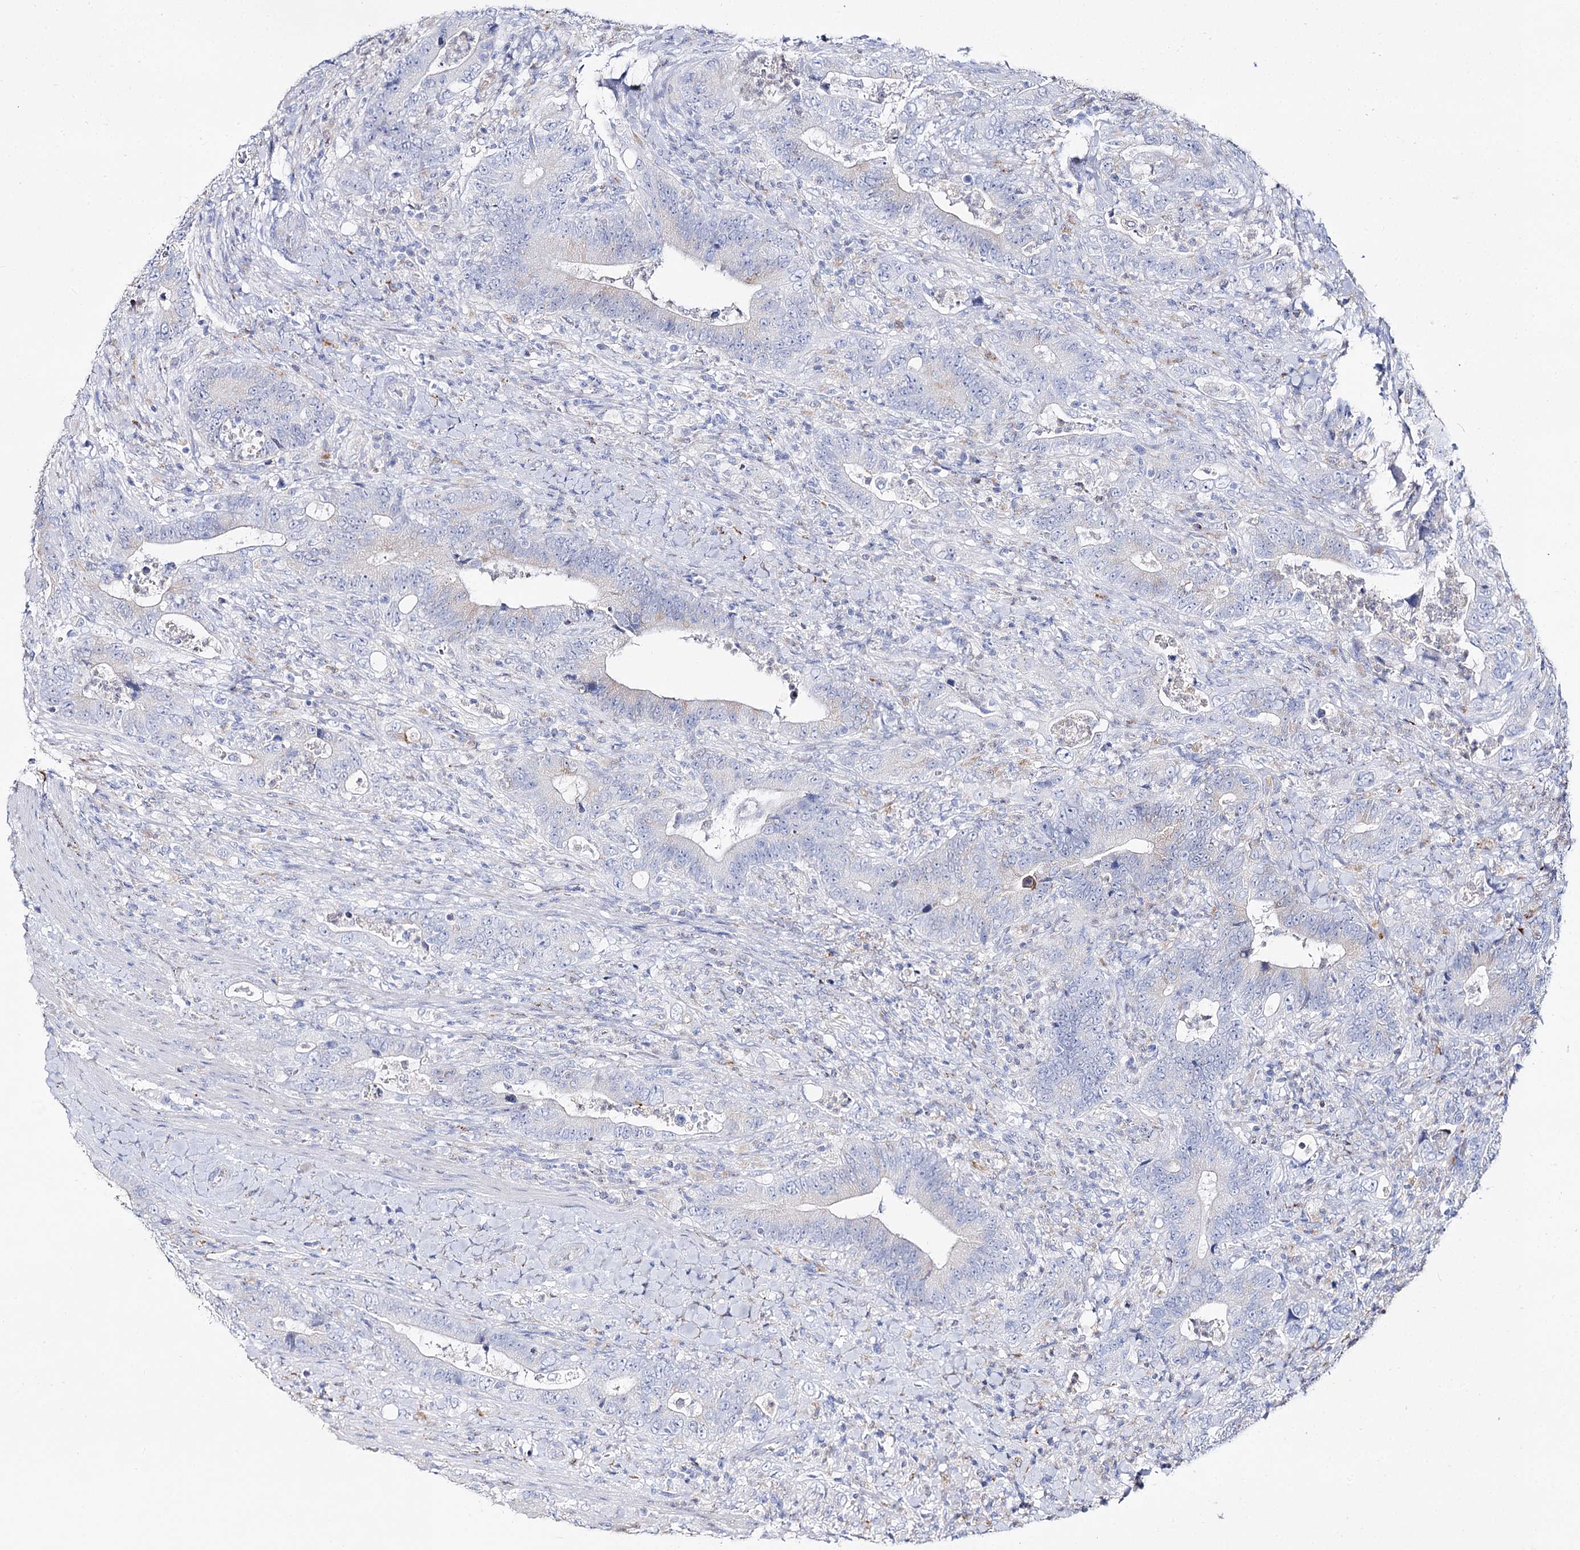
{"staining": {"intensity": "negative", "quantity": "none", "location": "none"}, "tissue": "colorectal cancer", "cell_type": "Tumor cells", "image_type": "cancer", "snomed": [{"axis": "morphology", "description": "Adenocarcinoma, NOS"}, {"axis": "topography", "description": "Colon"}], "caption": "Protein analysis of colorectal adenocarcinoma exhibits no significant expression in tumor cells.", "gene": "SLC3A1", "patient": {"sex": "female", "age": 75}}